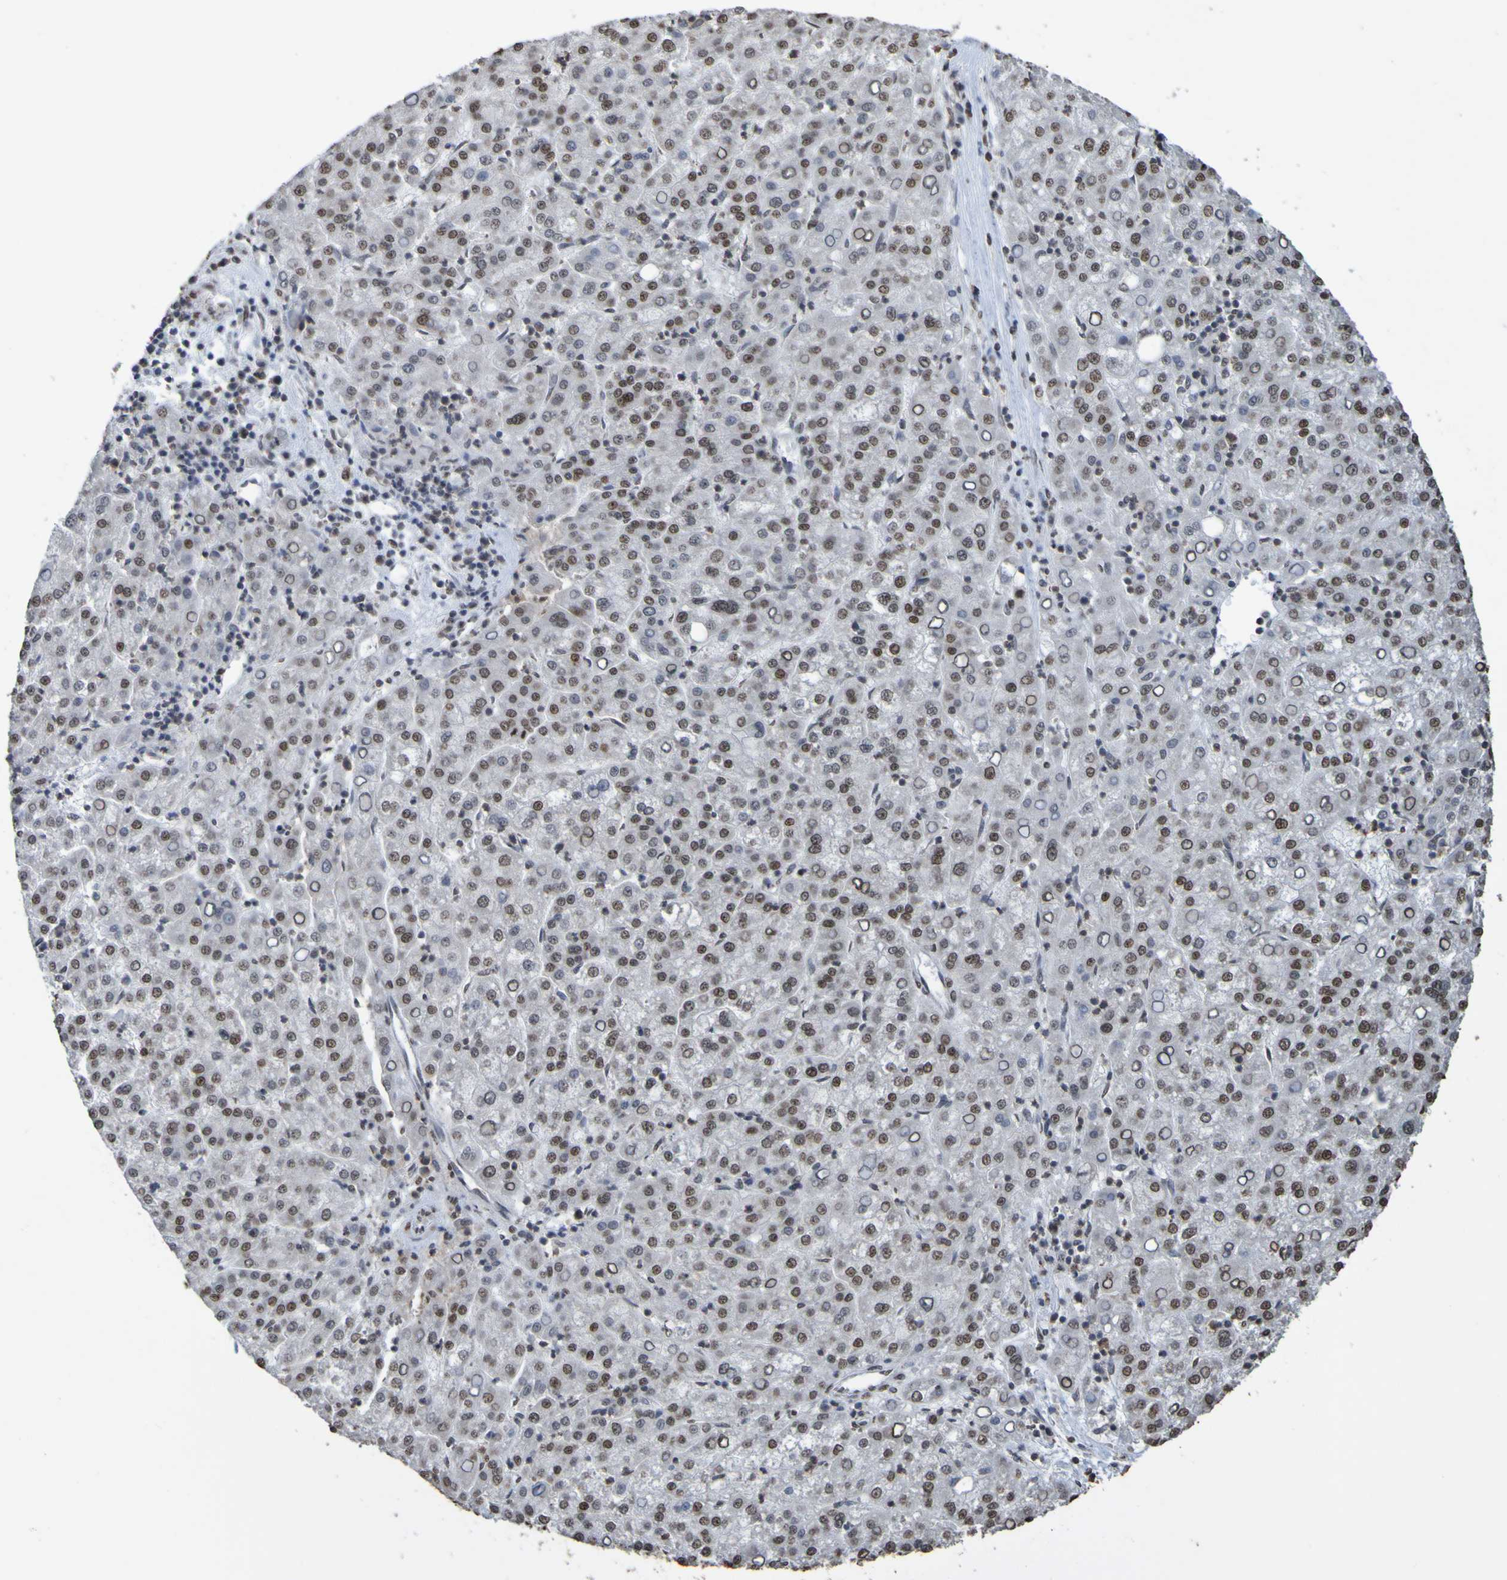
{"staining": {"intensity": "moderate", "quantity": "25%-75%", "location": "nuclear"}, "tissue": "liver cancer", "cell_type": "Tumor cells", "image_type": "cancer", "snomed": [{"axis": "morphology", "description": "Carcinoma, Hepatocellular, NOS"}, {"axis": "topography", "description": "Liver"}], "caption": "Protein expression analysis of liver hepatocellular carcinoma demonstrates moderate nuclear staining in approximately 25%-75% of tumor cells.", "gene": "ALKBH2", "patient": {"sex": "female", "age": 58}}